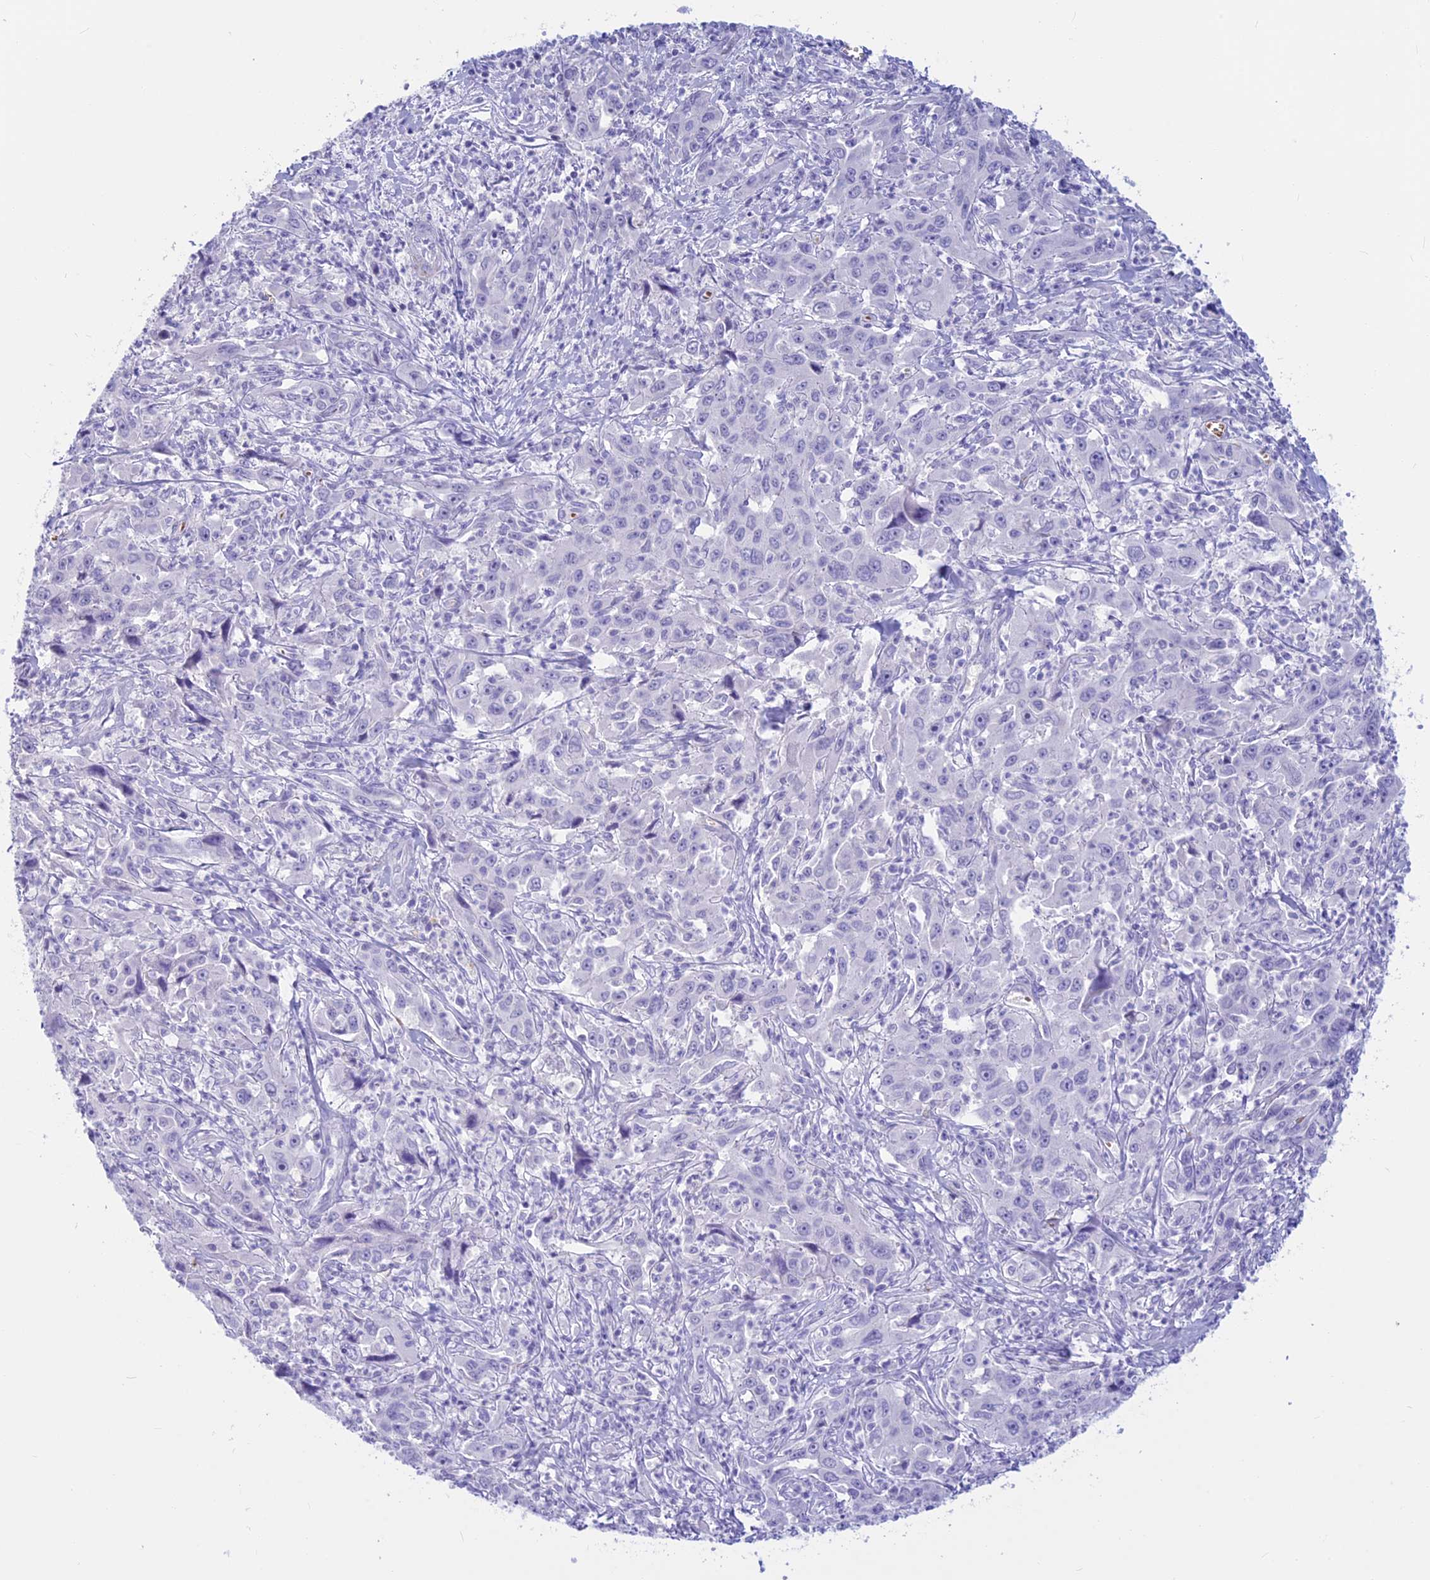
{"staining": {"intensity": "negative", "quantity": "none", "location": "none"}, "tissue": "liver cancer", "cell_type": "Tumor cells", "image_type": "cancer", "snomed": [{"axis": "morphology", "description": "Carcinoma, Hepatocellular, NOS"}, {"axis": "topography", "description": "Liver"}], "caption": "DAB immunohistochemical staining of human liver cancer (hepatocellular carcinoma) displays no significant staining in tumor cells.", "gene": "GAPDHS", "patient": {"sex": "male", "age": 63}}